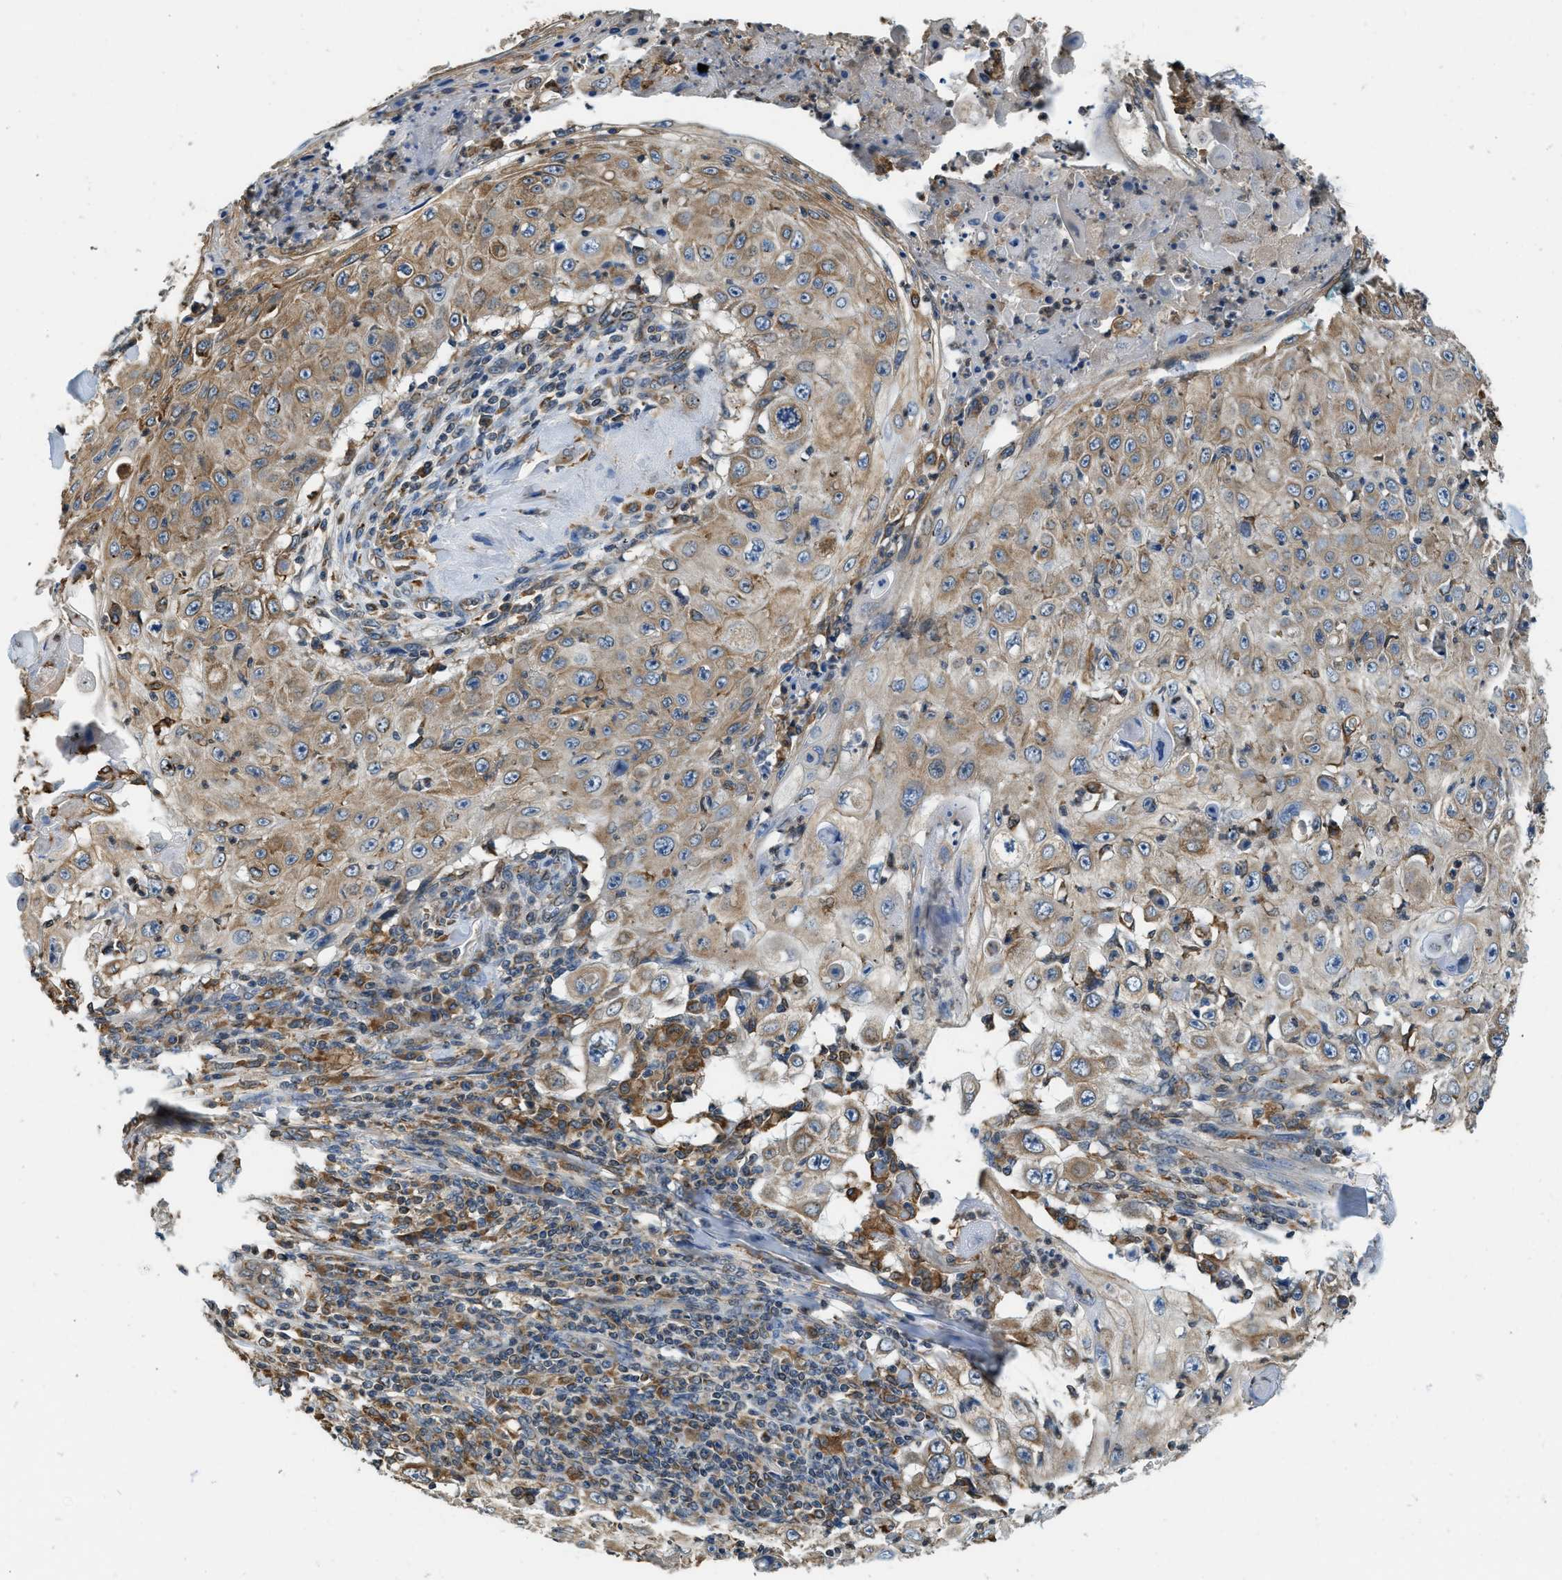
{"staining": {"intensity": "weak", "quantity": ">75%", "location": "cytoplasmic/membranous"}, "tissue": "skin cancer", "cell_type": "Tumor cells", "image_type": "cancer", "snomed": [{"axis": "morphology", "description": "Squamous cell carcinoma, NOS"}, {"axis": "topography", "description": "Skin"}], "caption": "This histopathology image exhibits IHC staining of human skin squamous cell carcinoma, with low weak cytoplasmic/membranous positivity in about >75% of tumor cells.", "gene": "BCAP31", "patient": {"sex": "male", "age": 86}}